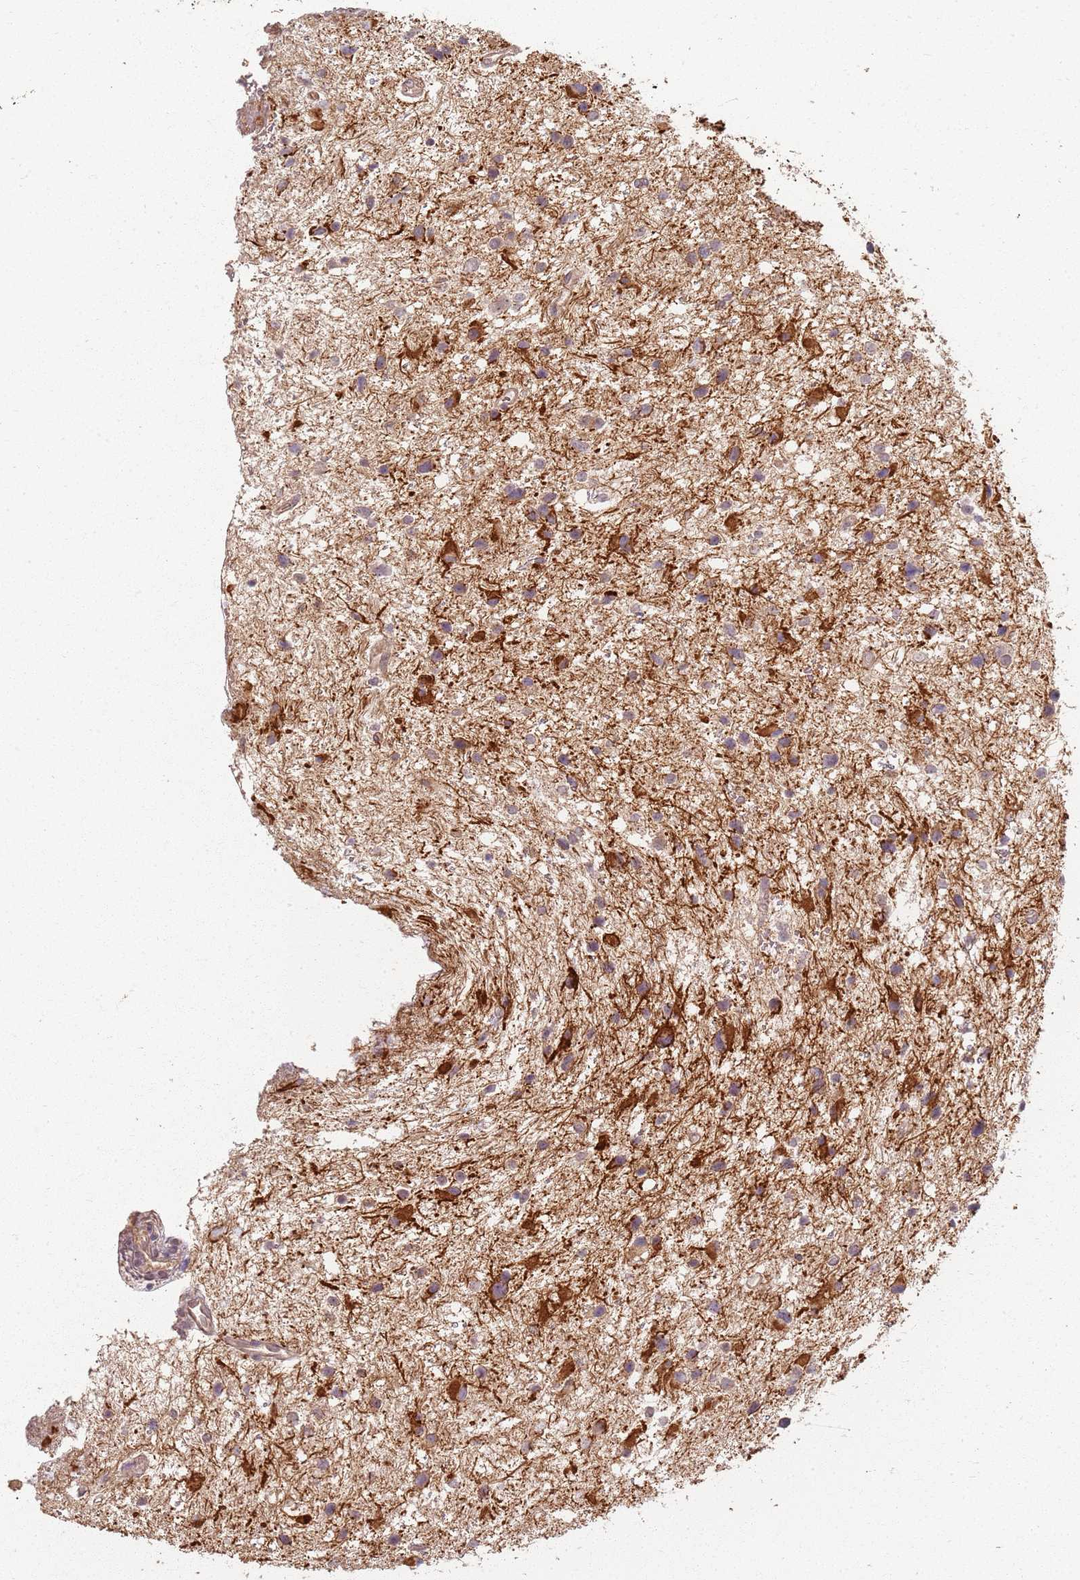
{"staining": {"intensity": "weak", "quantity": "25%-75%", "location": "cytoplasmic/membranous"}, "tissue": "glioma", "cell_type": "Tumor cells", "image_type": "cancer", "snomed": [{"axis": "morphology", "description": "Glioma, malignant, Low grade"}, {"axis": "topography", "description": "Brain"}], "caption": "Immunohistochemistry image of glioma stained for a protein (brown), which exhibits low levels of weak cytoplasmic/membranous staining in approximately 25%-75% of tumor cells.", "gene": "CCDC168", "patient": {"sex": "female", "age": 32}}